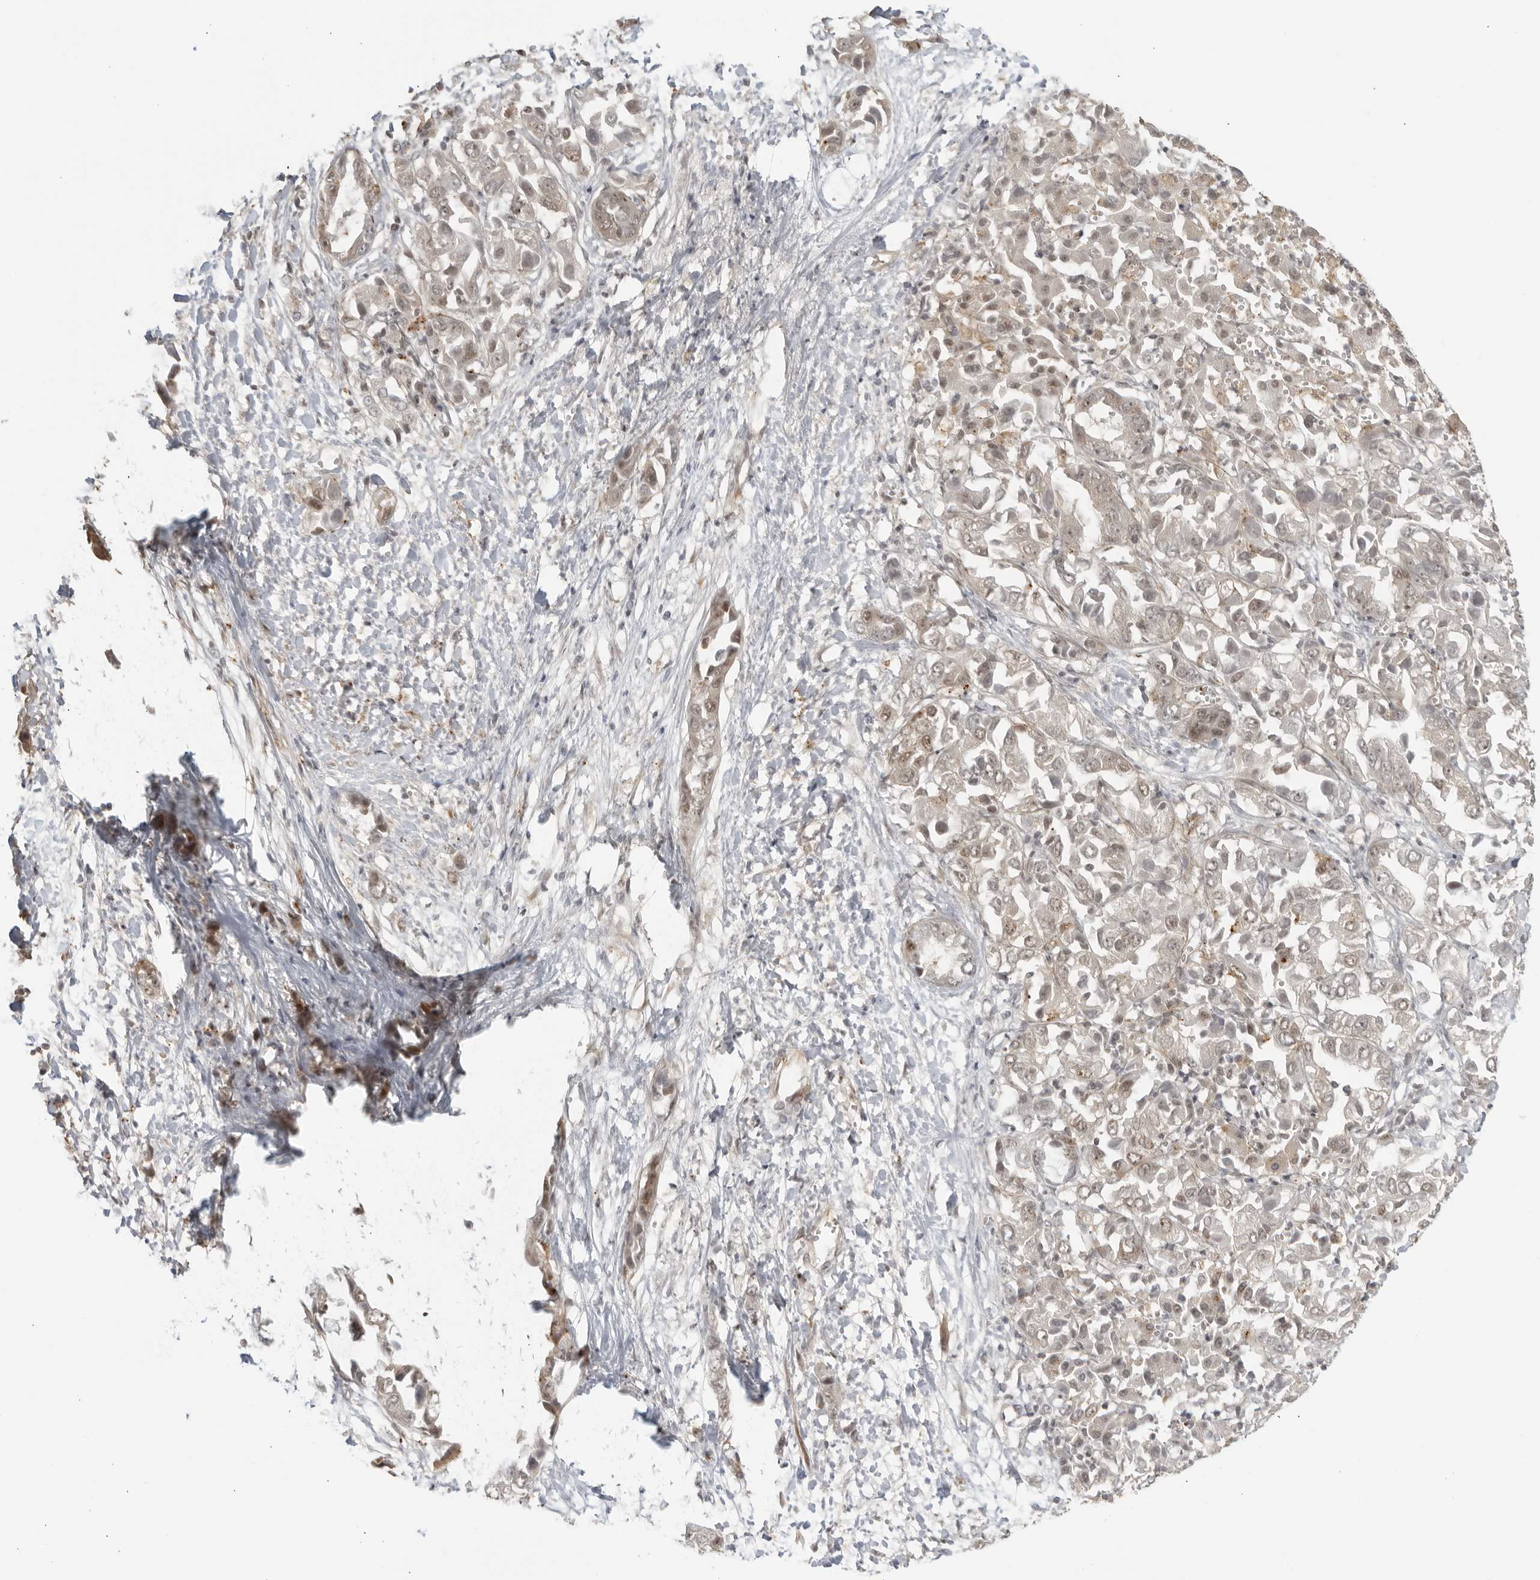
{"staining": {"intensity": "weak", "quantity": ">75%", "location": "nuclear"}, "tissue": "liver cancer", "cell_type": "Tumor cells", "image_type": "cancer", "snomed": [{"axis": "morphology", "description": "Cholangiocarcinoma"}, {"axis": "topography", "description": "Liver"}], "caption": "Human cholangiocarcinoma (liver) stained with a brown dye demonstrates weak nuclear positive staining in about >75% of tumor cells.", "gene": "TCF21", "patient": {"sex": "female", "age": 52}}